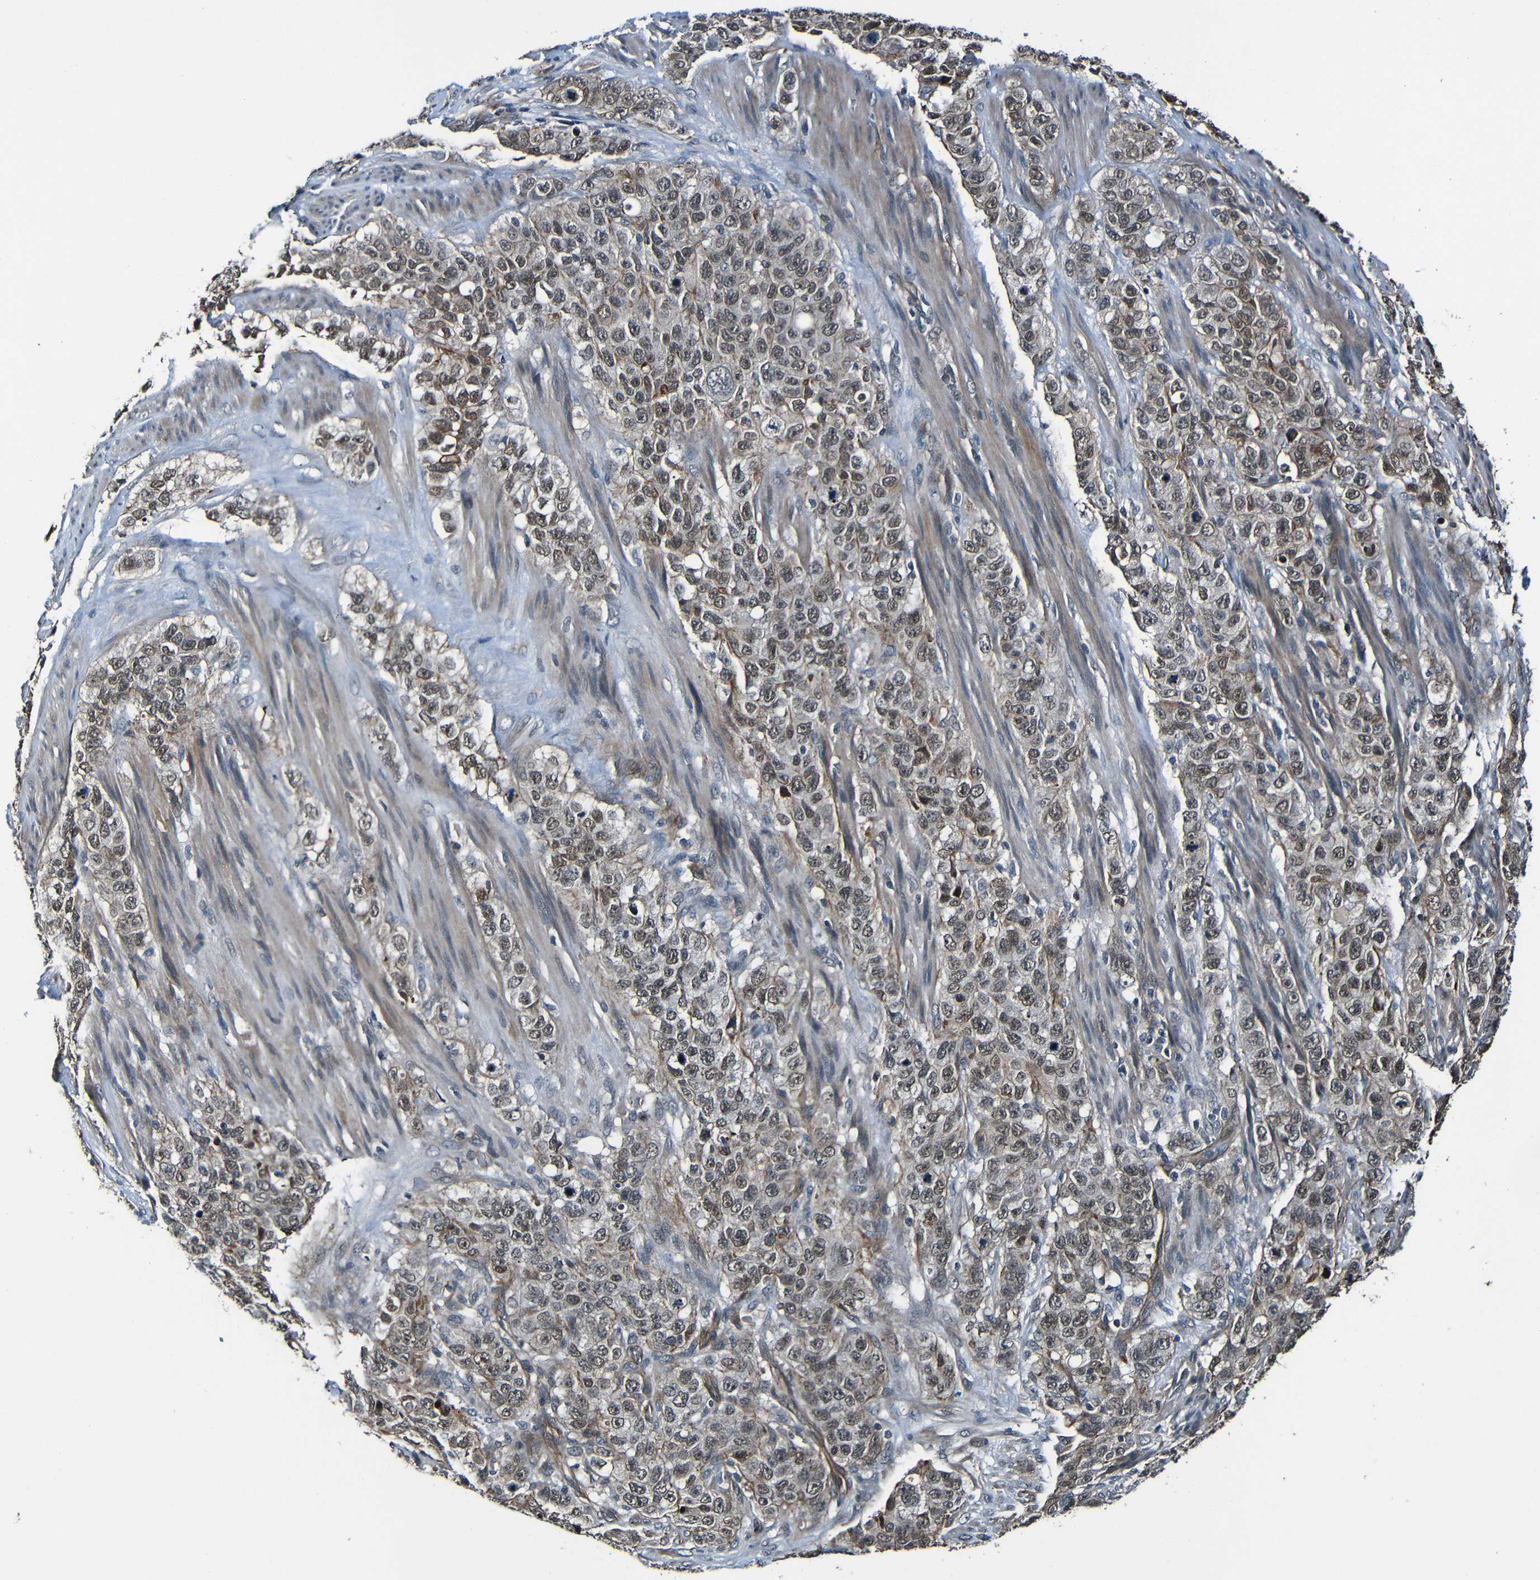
{"staining": {"intensity": "weak", "quantity": "<25%", "location": "cytoplasmic/membranous"}, "tissue": "stomach cancer", "cell_type": "Tumor cells", "image_type": "cancer", "snomed": [{"axis": "morphology", "description": "Adenocarcinoma, NOS"}, {"axis": "topography", "description": "Stomach"}], "caption": "An image of adenocarcinoma (stomach) stained for a protein demonstrates no brown staining in tumor cells. Nuclei are stained in blue.", "gene": "LGR5", "patient": {"sex": "male", "age": 48}}